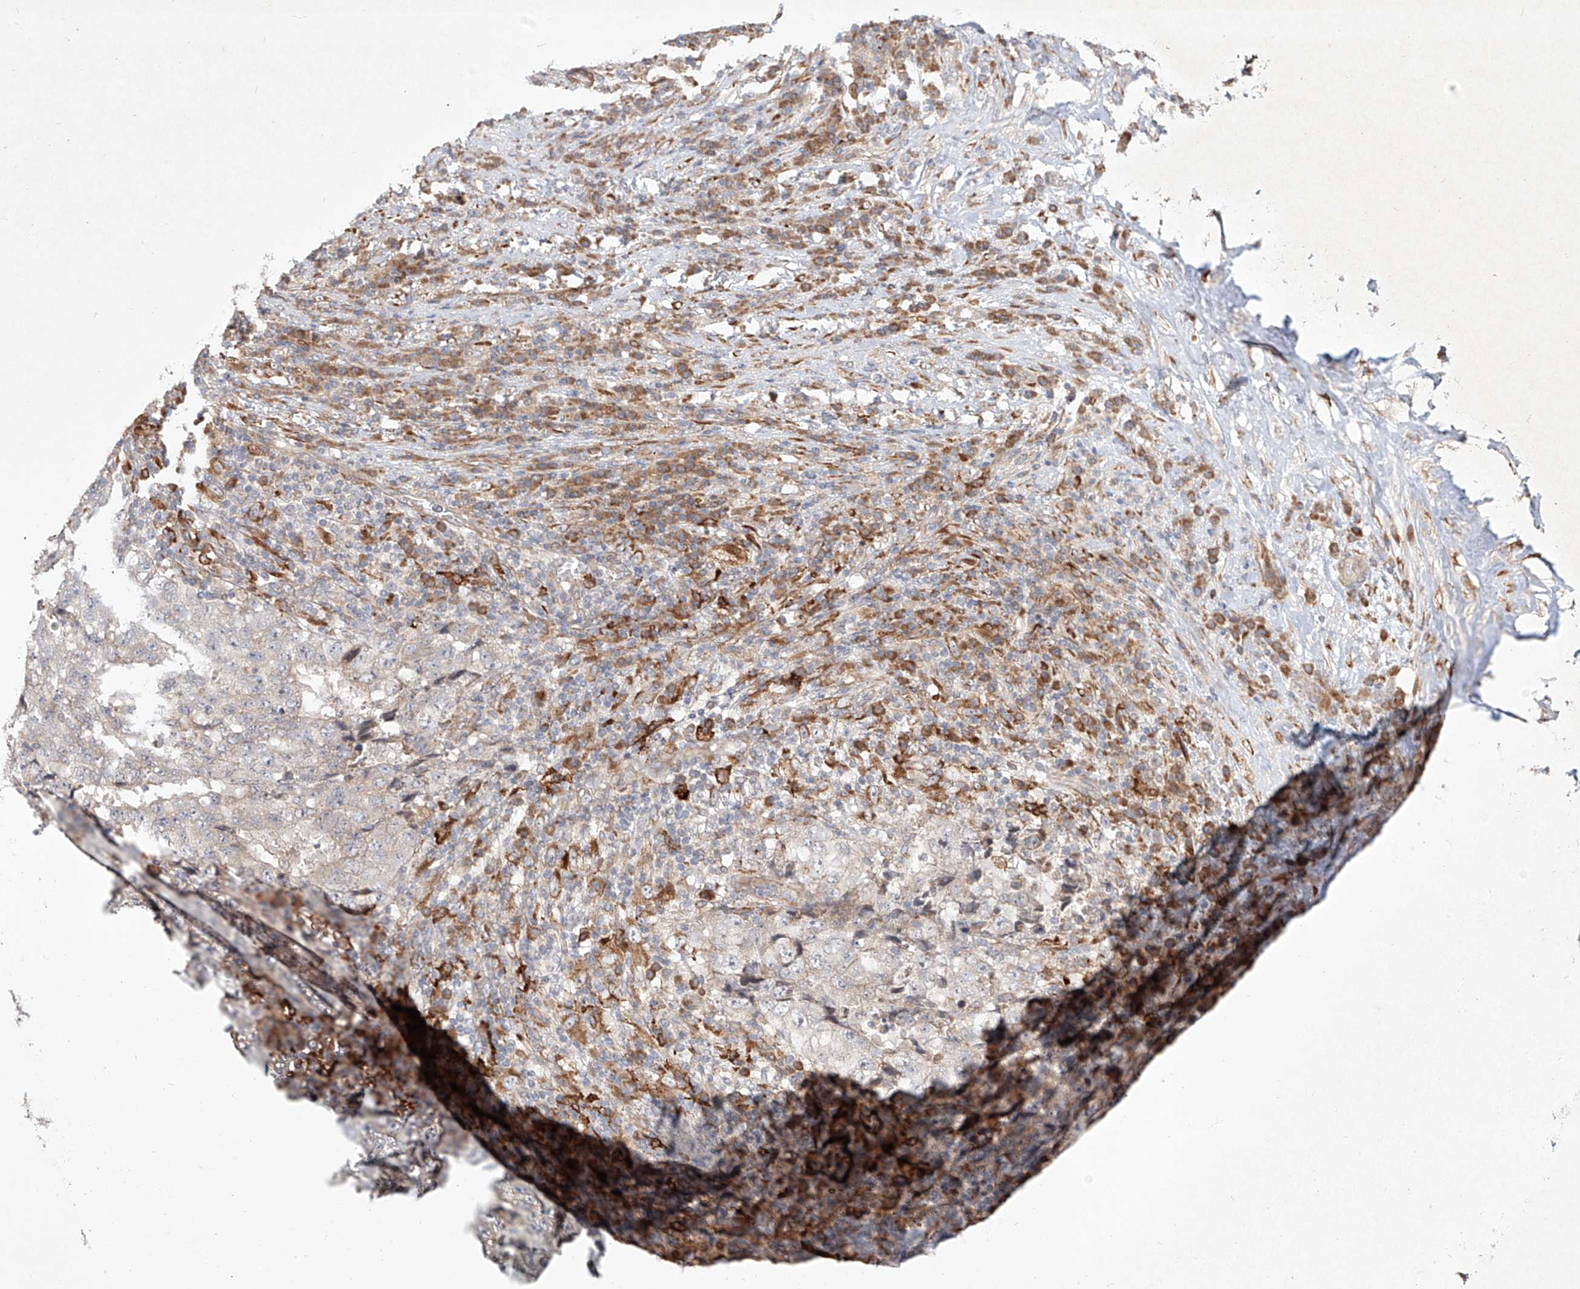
{"staining": {"intensity": "negative", "quantity": "none", "location": "none"}, "tissue": "testis cancer", "cell_type": "Tumor cells", "image_type": "cancer", "snomed": [{"axis": "morphology", "description": "Necrosis, NOS"}, {"axis": "morphology", "description": "Carcinoma, Embryonal, NOS"}, {"axis": "topography", "description": "Testis"}], "caption": "This is an IHC micrograph of human testis cancer. There is no expression in tumor cells.", "gene": "CD209", "patient": {"sex": "male", "age": 19}}